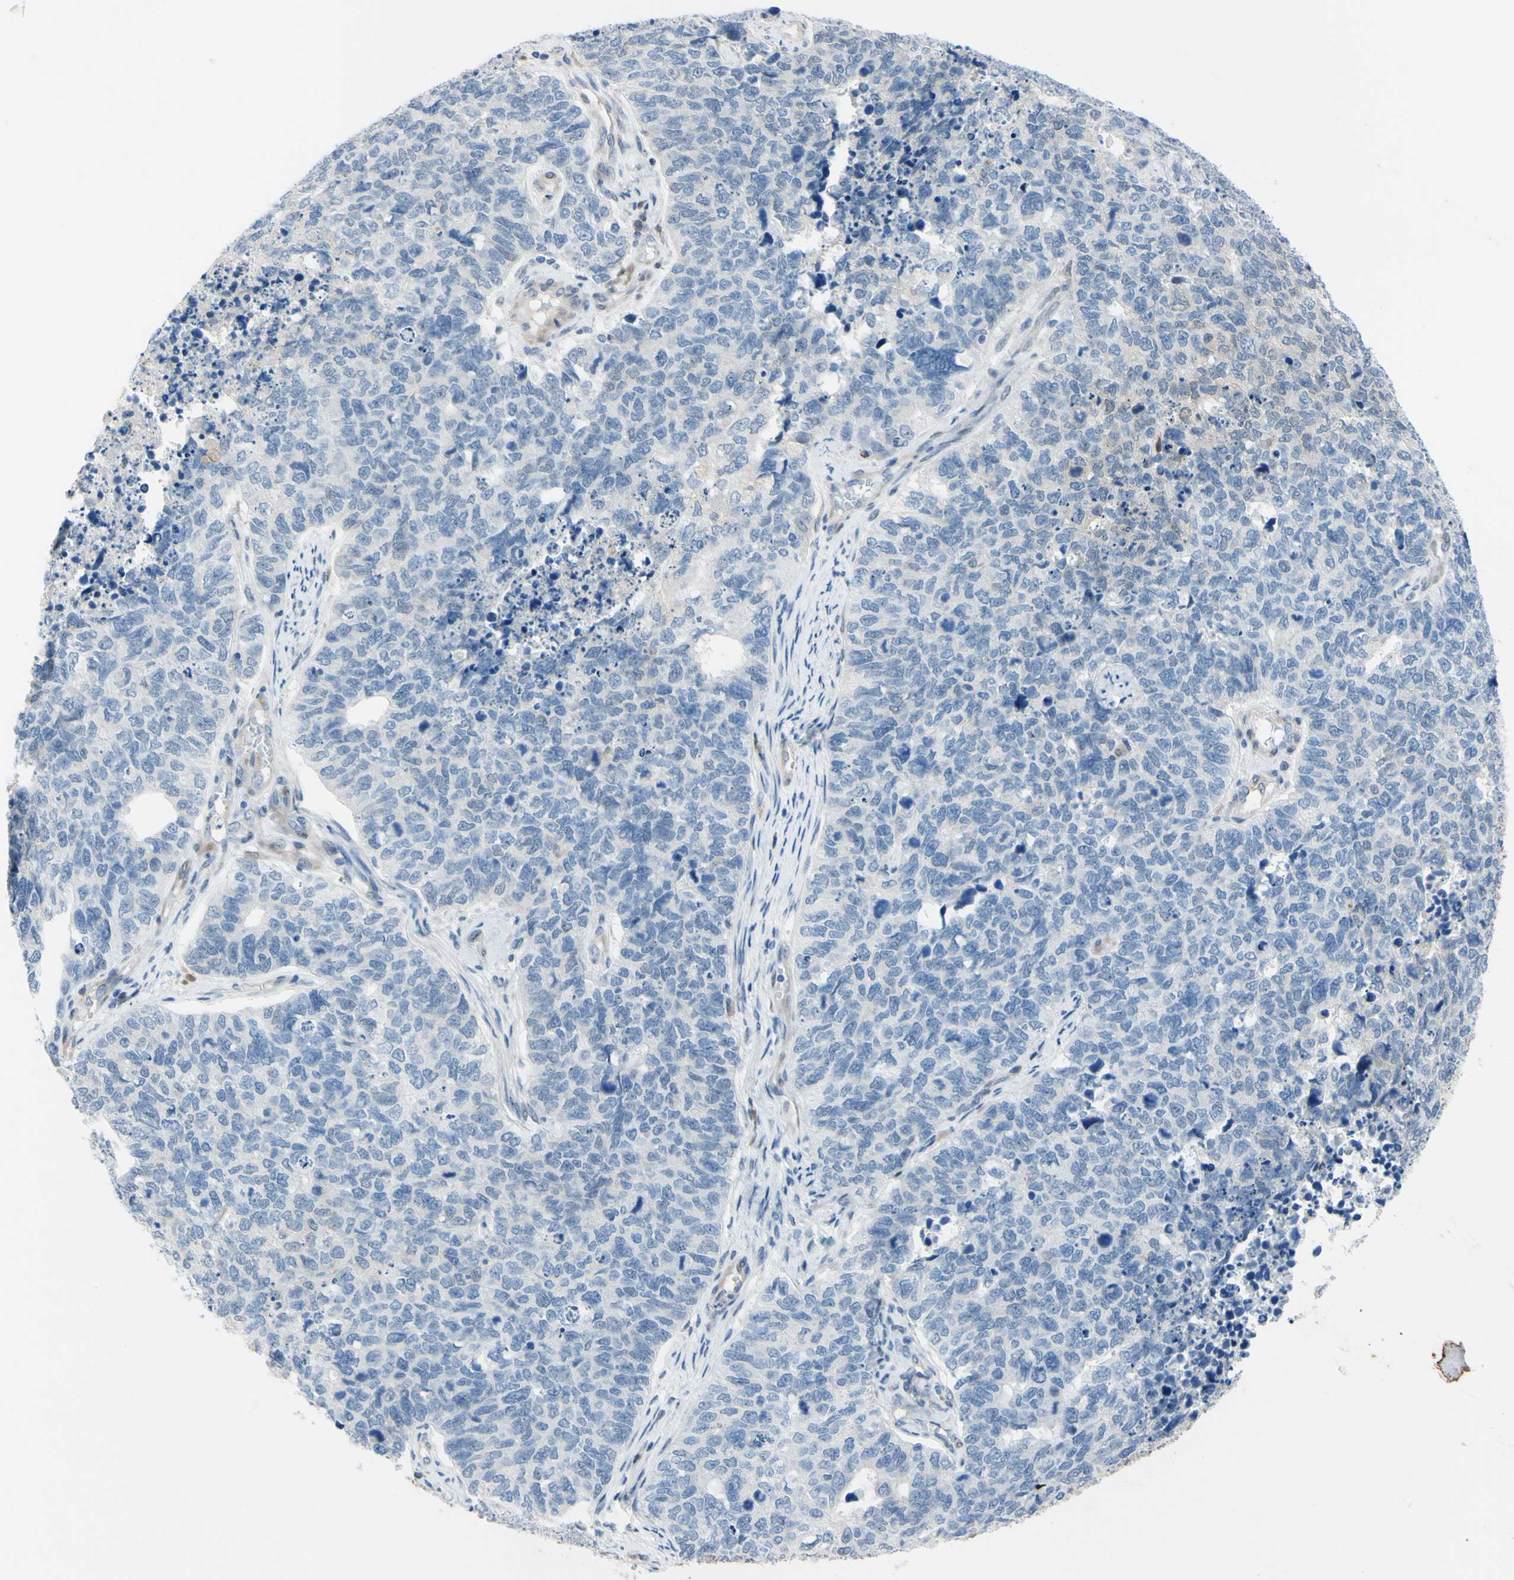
{"staining": {"intensity": "negative", "quantity": "none", "location": "none"}, "tissue": "cervical cancer", "cell_type": "Tumor cells", "image_type": "cancer", "snomed": [{"axis": "morphology", "description": "Squamous cell carcinoma, NOS"}, {"axis": "topography", "description": "Cervix"}], "caption": "Tumor cells are negative for protein expression in human cervical cancer.", "gene": "NOL3", "patient": {"sex": "female", "age": 63}}